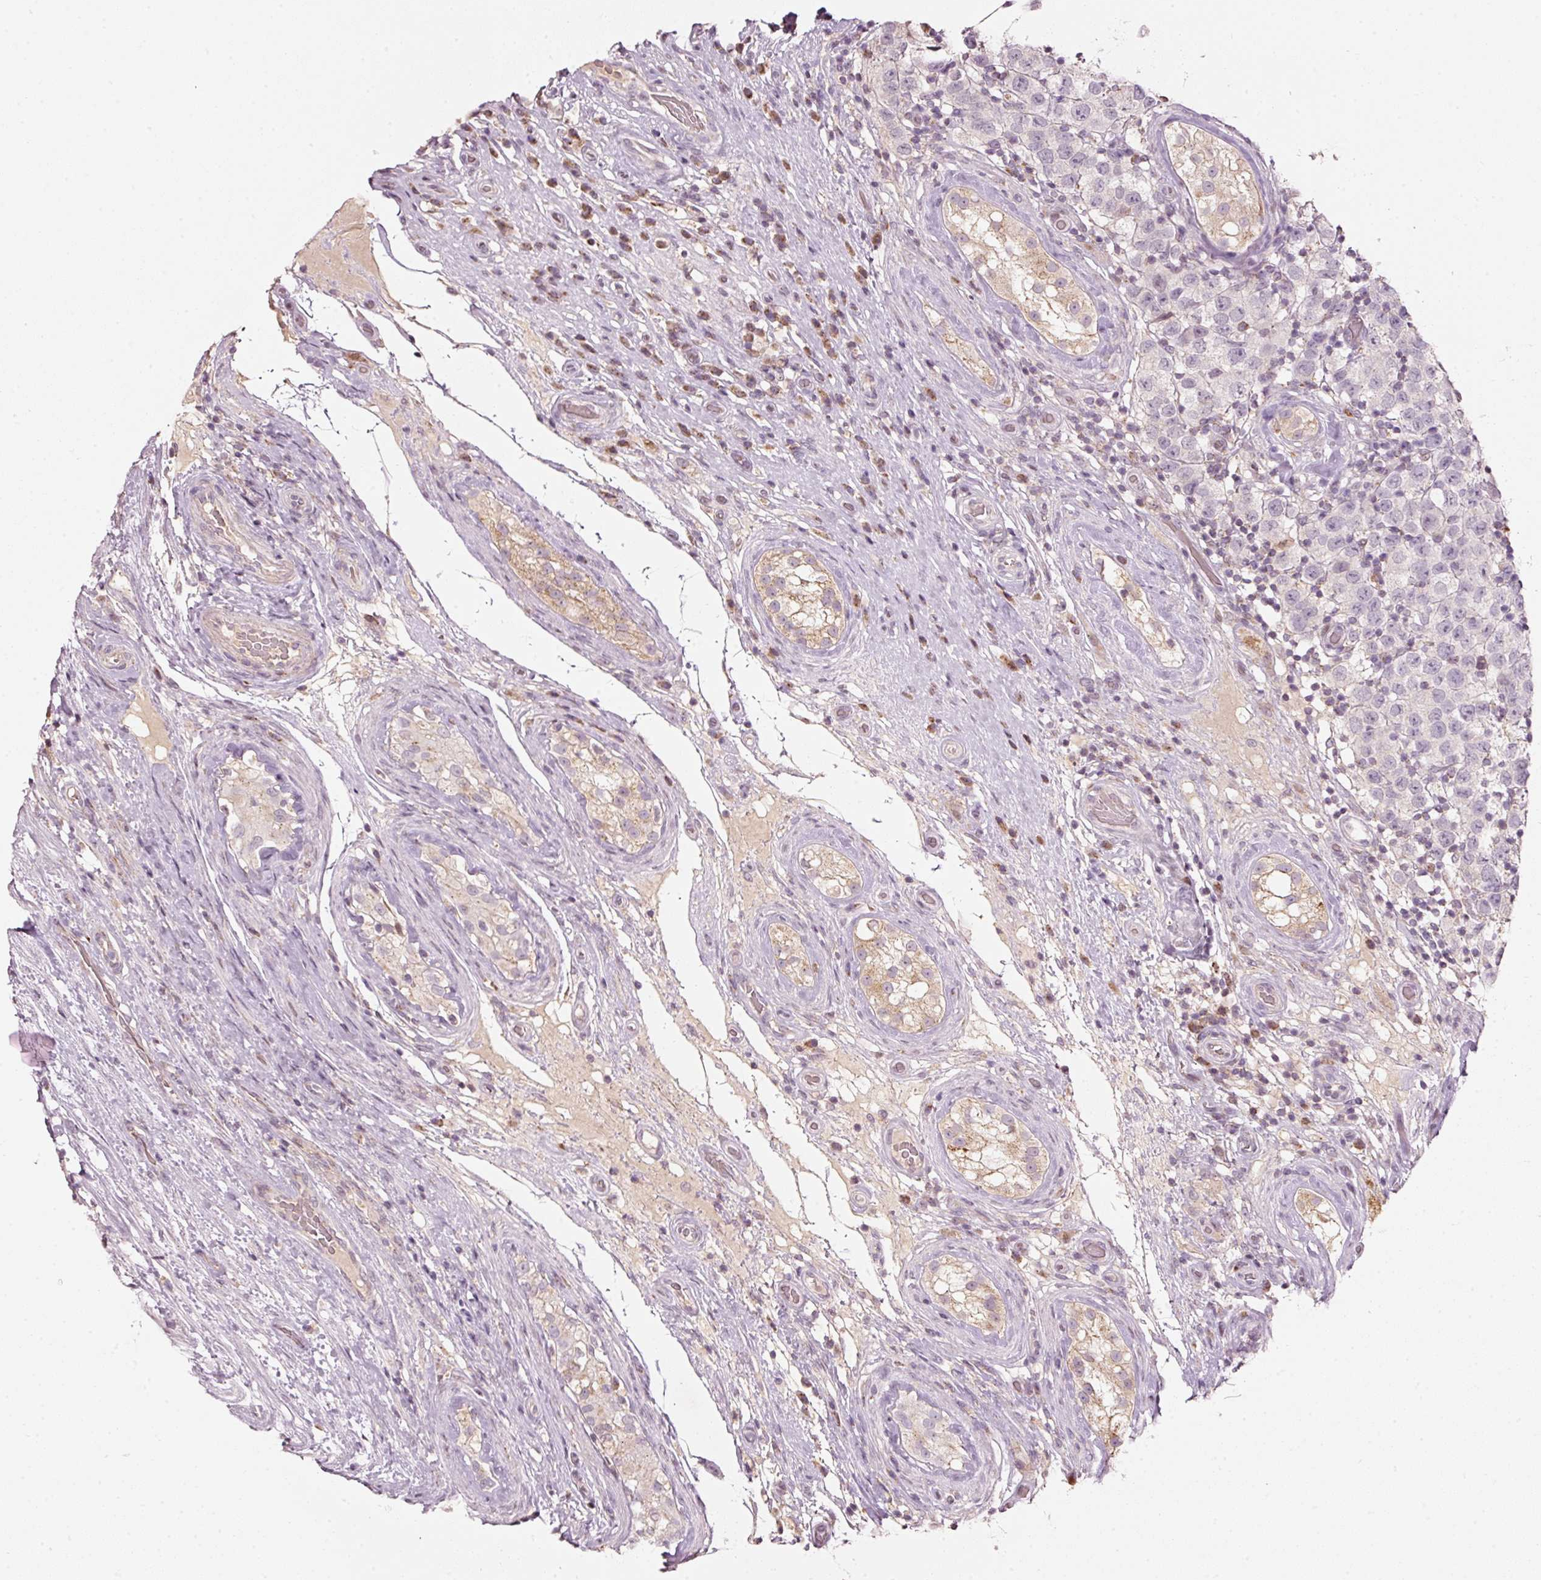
{"staining": {"intensity": "negative", "quantity": "none", "location": "none"}, "tissue": "testis cancer", "cell_type": "Tumor cells", "image_type": "cancer", "snomed": [{"axis": "morphology", "description": "Seminoma, NOS"}, {"axis": "morphology", "description": "Carcinoma, Embryonal, NOS"}, {"axis": "topography", "description": "Testis"}], "caption": "Tumor cells show no significant protein staining in testis cancer. (DAB (3,3'-diaminobenzidine) IHC, high magnification).", "gene": "TOB2", "patient": {"sex": "male", "age": 41}}